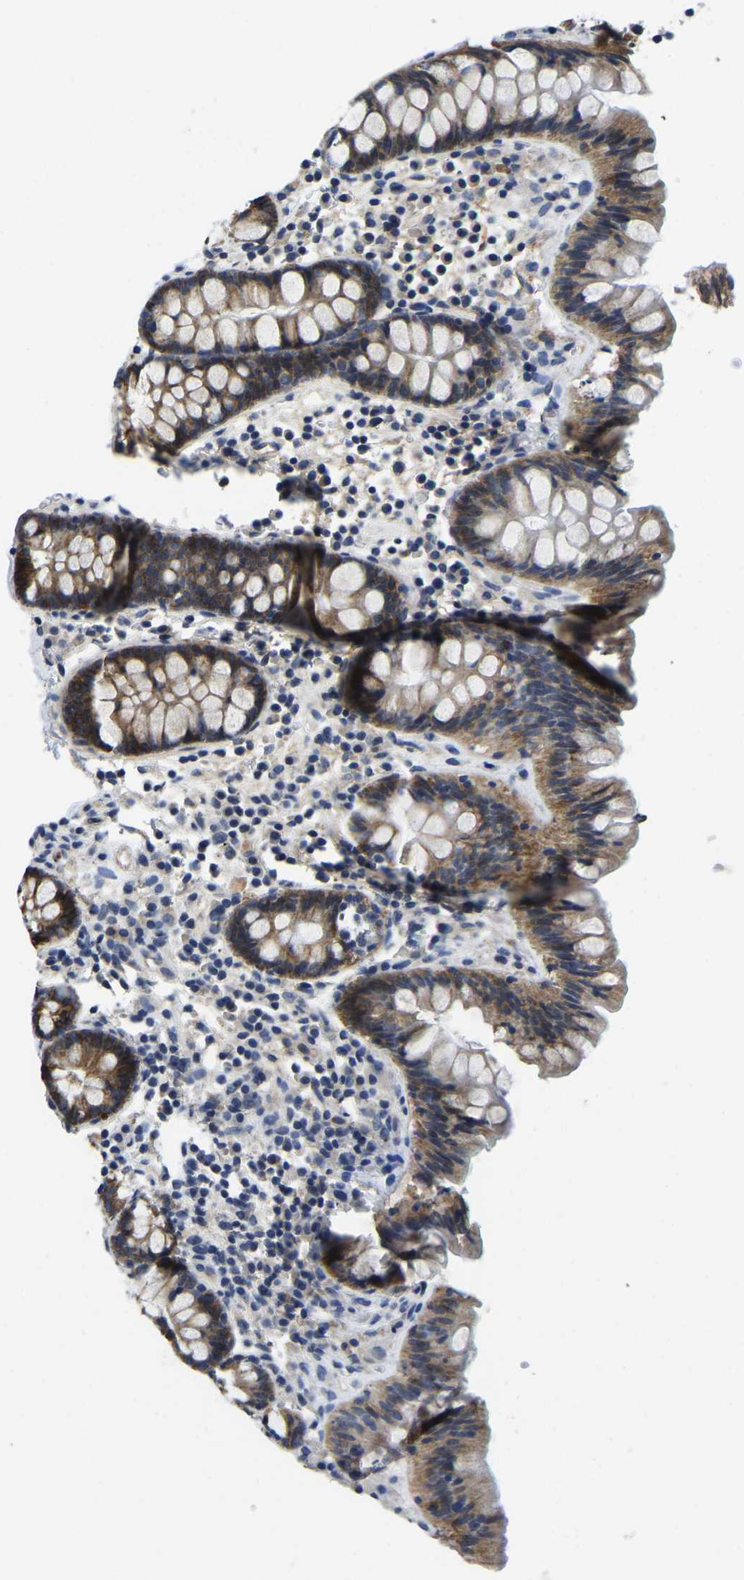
{"staining": {"intensity": "moderate", "quantity": ">75%", "location": "cytoplasmic/membranous"}, "tissue": "colon", "cell_type": "Endothelial cells", "image_type": "normal", "snomed": [{"axis": "morphology", "description": "Normal tissue, NOS"}, {"axis": "topography", "description": "Colon"}], "caption": "The histopathology image shows staining of benign colon, revealing moderate cytoplasmic/membranous protein expression (brown color) within endothelial cells. The protein is stained brown, and the nuclei are stained in blue (DAB IHC with brightfield microscopy, high magnification).", "gene": "ITGA2", "patient": {"sex": "female", "age": 80}}